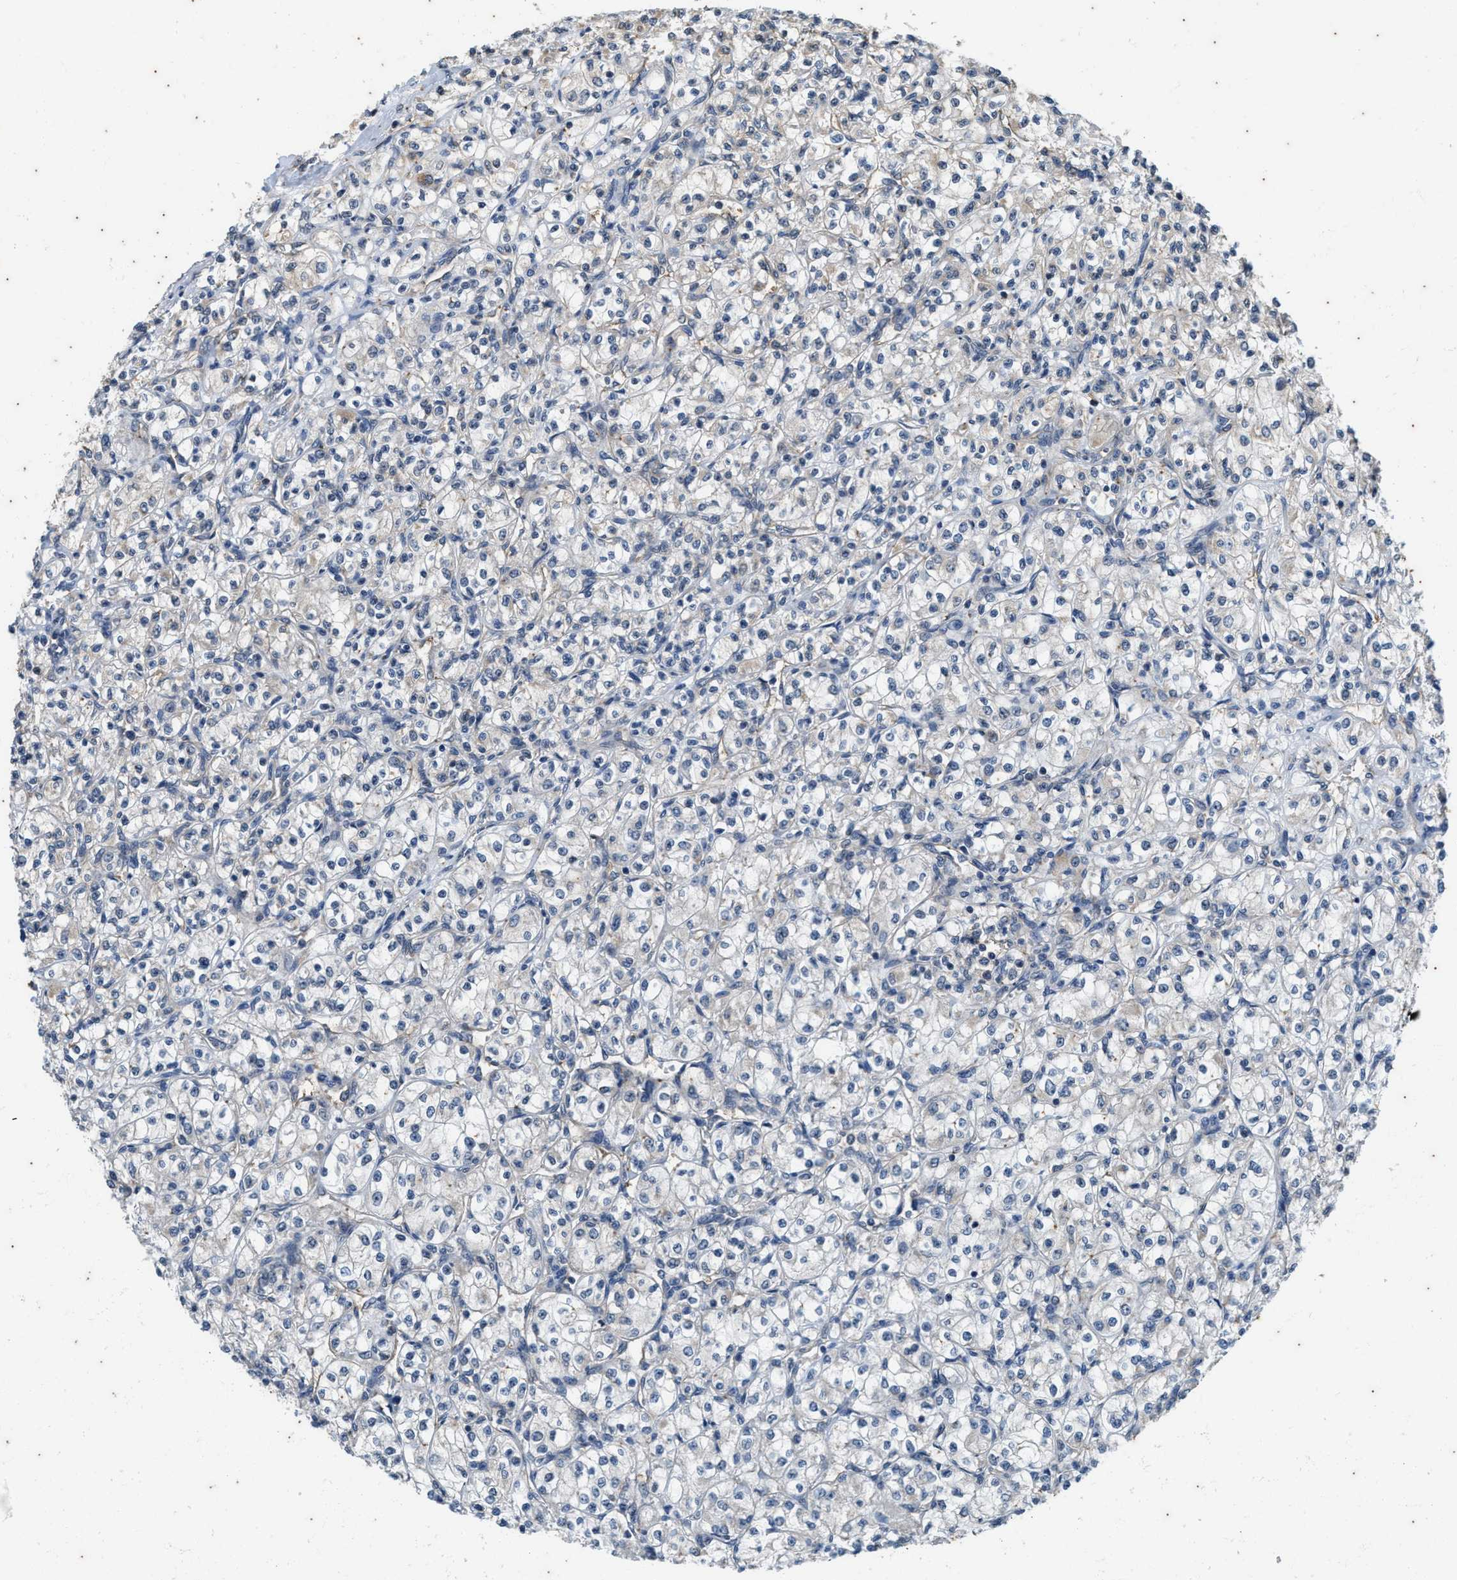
{"staining": {"intensity": "negative", "quantity": "none", "location": "none"}, "tissue": "renal cancer", "cell_type": "Tumor cells", "image_type": "cancer", "snomed": [{"axis": "morphology", "description": "Adenocarcinoma, NOS"}, {"axis": "topography", "description": "Kidney"}], "caption": "Protein analysis of adenocarcinoma (renal) demonstrates no significant positivity in tumor cells. (Stains: DAB (3,3'-diaminobenzidine) immunohistochemistry (IHC) with hematoxylin counter stain, Microscopy: brightfield microscopy at high magnification).", "gene": "COX19", "patient": {"sex": "male", "age": 77}}